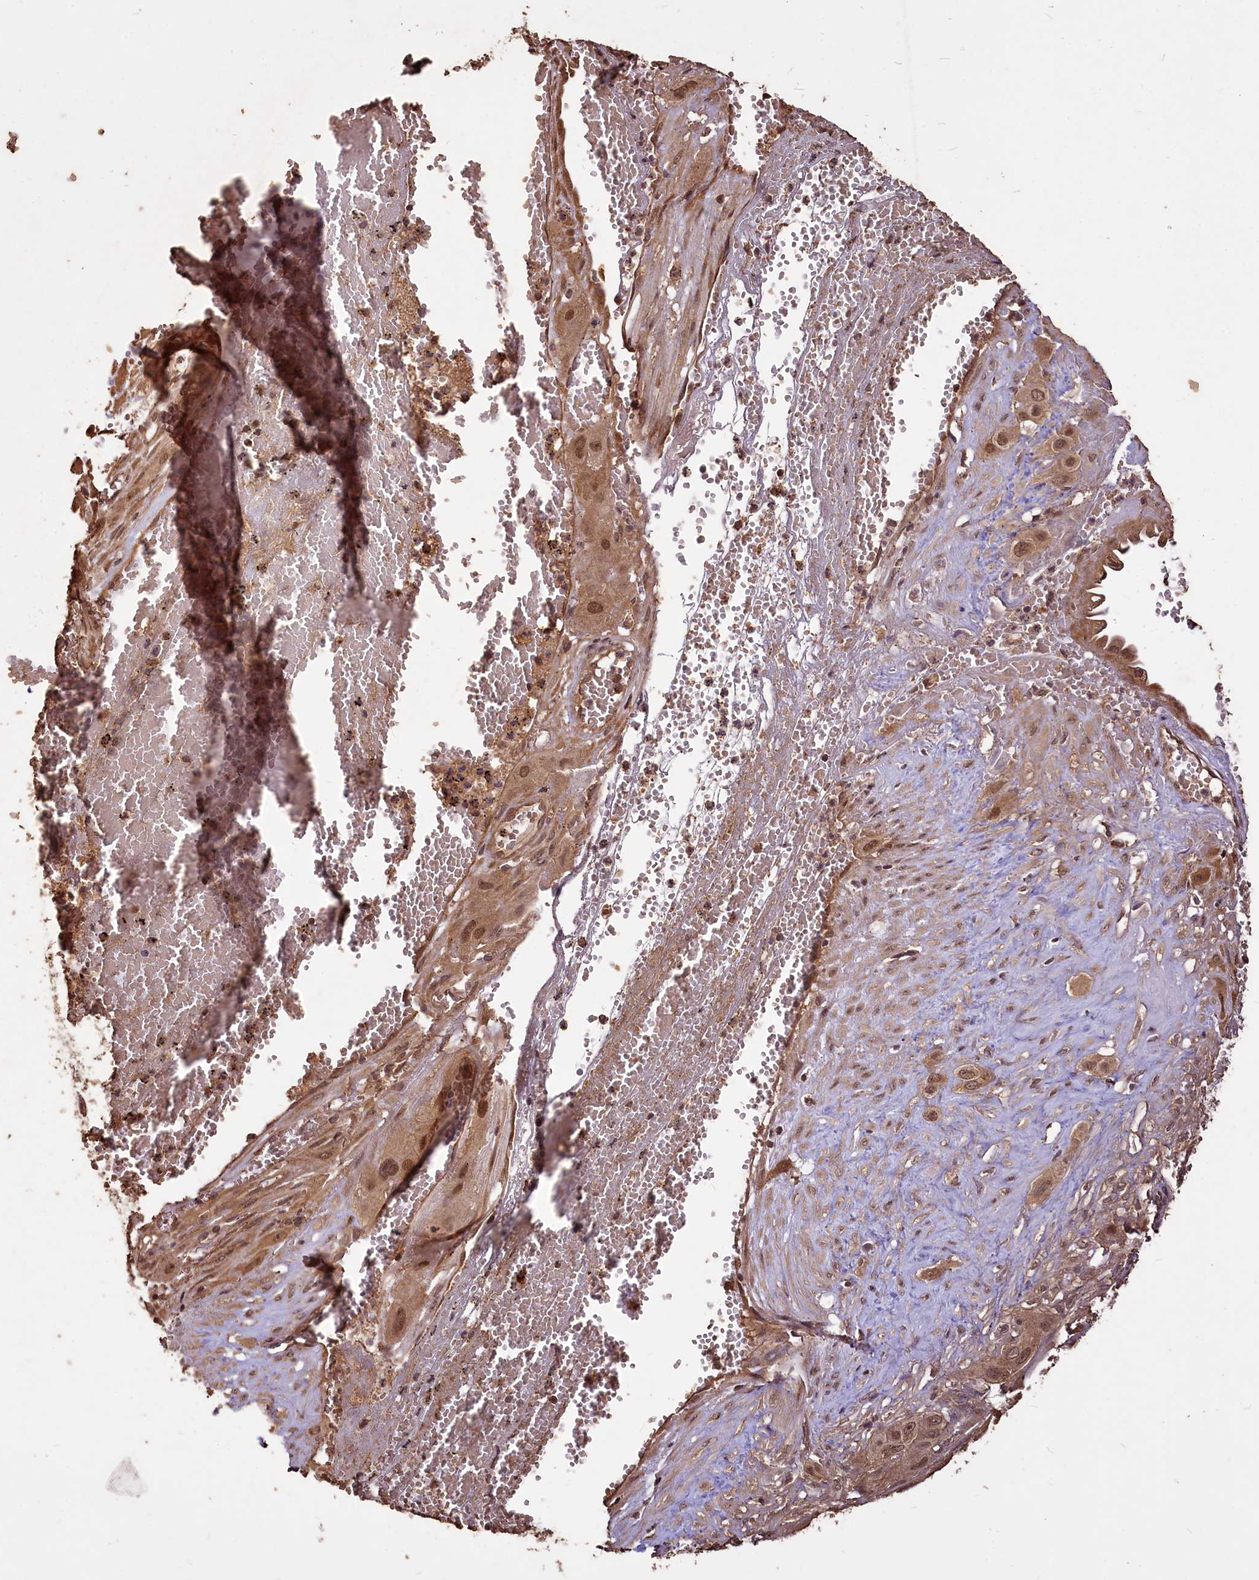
{"staining": {"intensity": "moderate", "quantity": ">75%", "location": "cytoplasmic/membranous,nuclear"}, "tissue": "cervical cancer", "cell_type": "Tumor cells", "image_type": "cancer", "snomed": [{"axis": "morphology", "description": "Squamous cell carcinoma, NOS"}, {"axis": "topography", "description": "Cervix"}], "caption": "DAB immunohistochemical staining of human cervical cancer reveals moderate cytoplasmic/membranous and nuclear protein positivity in about >75% of tumor cells.", "gene": "VPS51", "patient": {"sex": "female", "age": 34}}